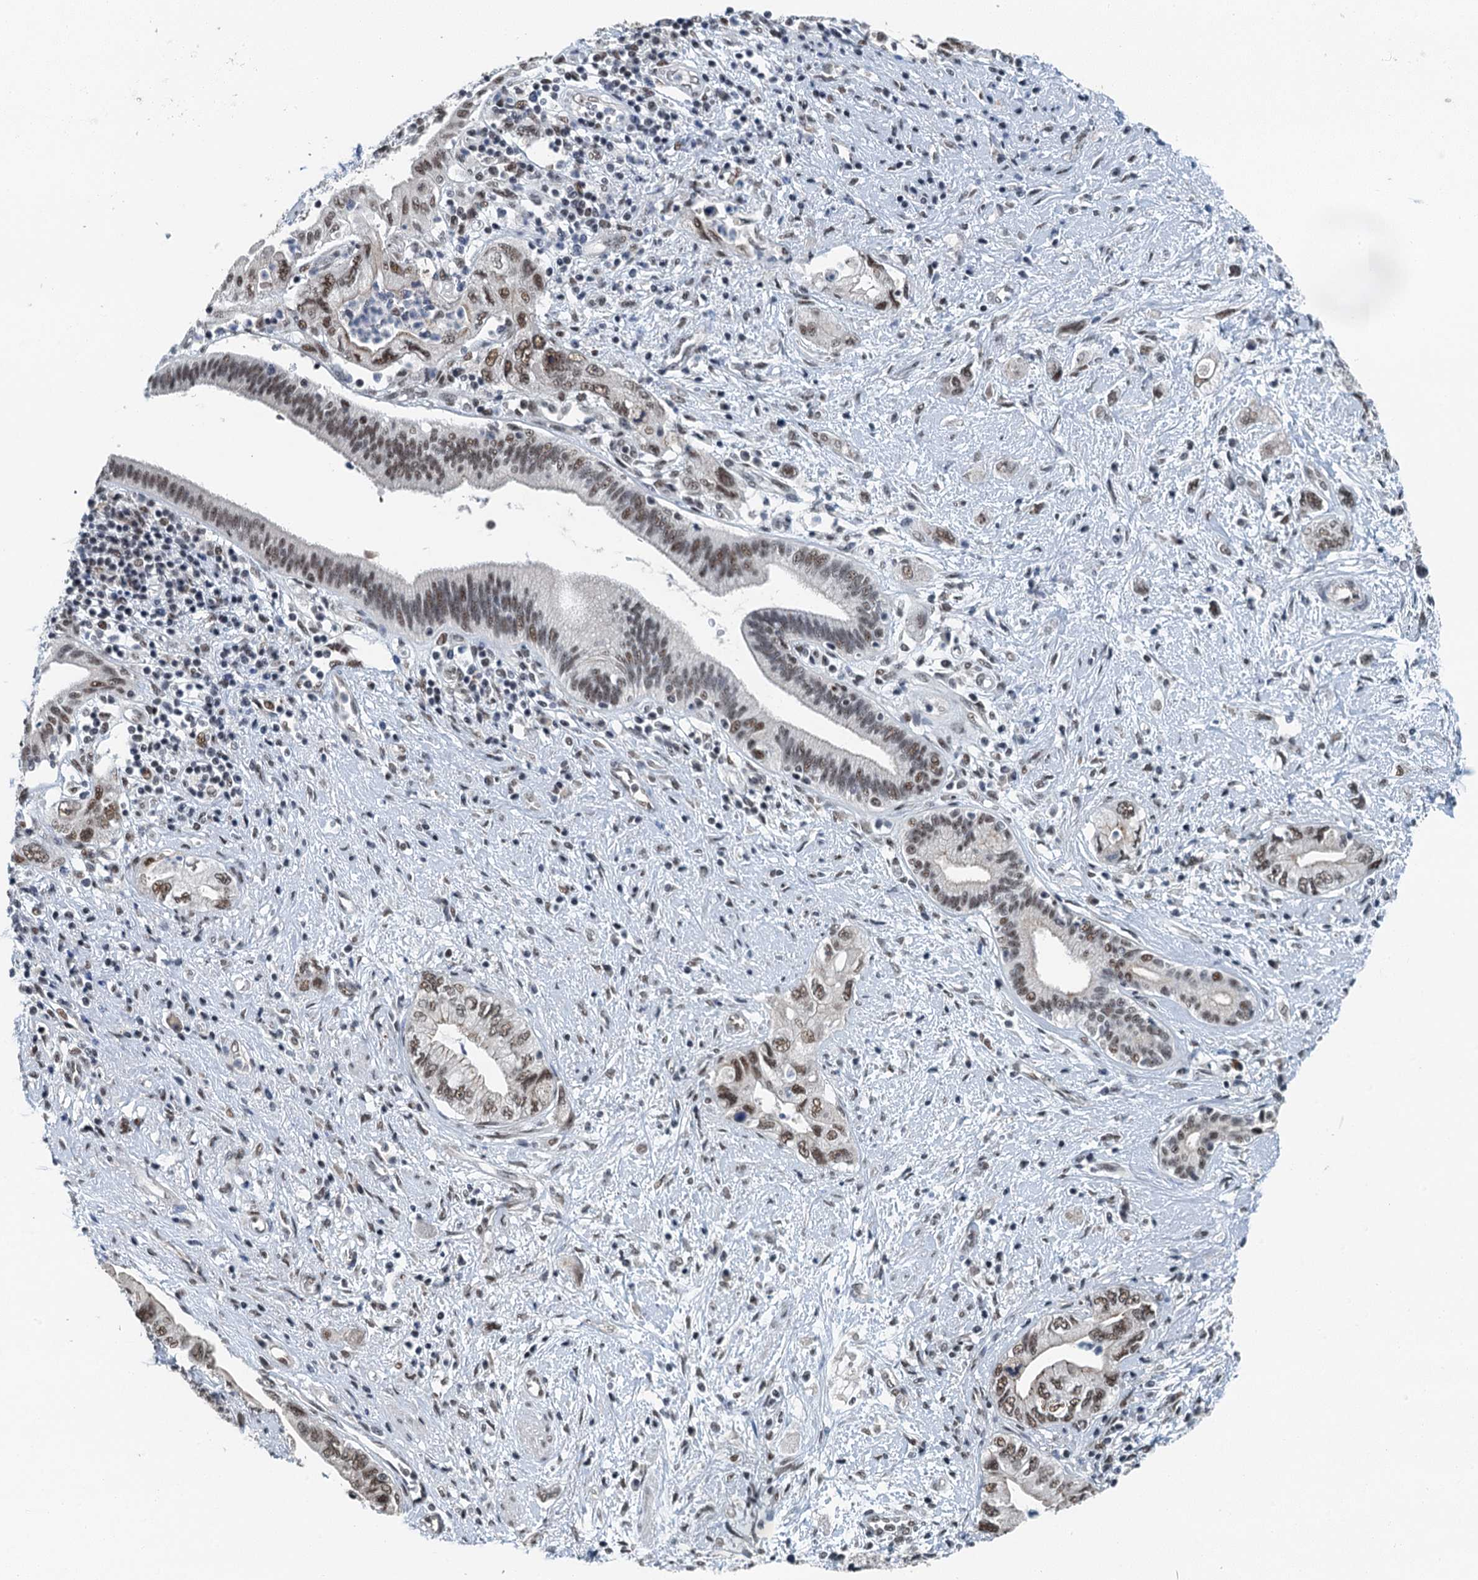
{"staining": {"intensity": "moderate", "quantity": ">75%", "location": "nuclear"}, "tissue": "pancreatic cancer", "cell_type": "Tumor cells", "image_type": "cancer", "snomed": [{"axis": "morphology", "description": "Adenocarcinoma, NOS"}, {"axis": "topography", "description": "Pancreas"}], "caption": "Immunohistochemistry (IHC) histopathology image of neoplastic tissue: human adenocarcinoma (pancreatic) stained using immunohistochemistry (IHC) demonstrates medium levels of moderate protein expression localized specifically in the nuclear of tumor cells, appearing as a nuclear brown color.", "gene": "MTA3", "patient": {"sex": "female", "age": 73}}